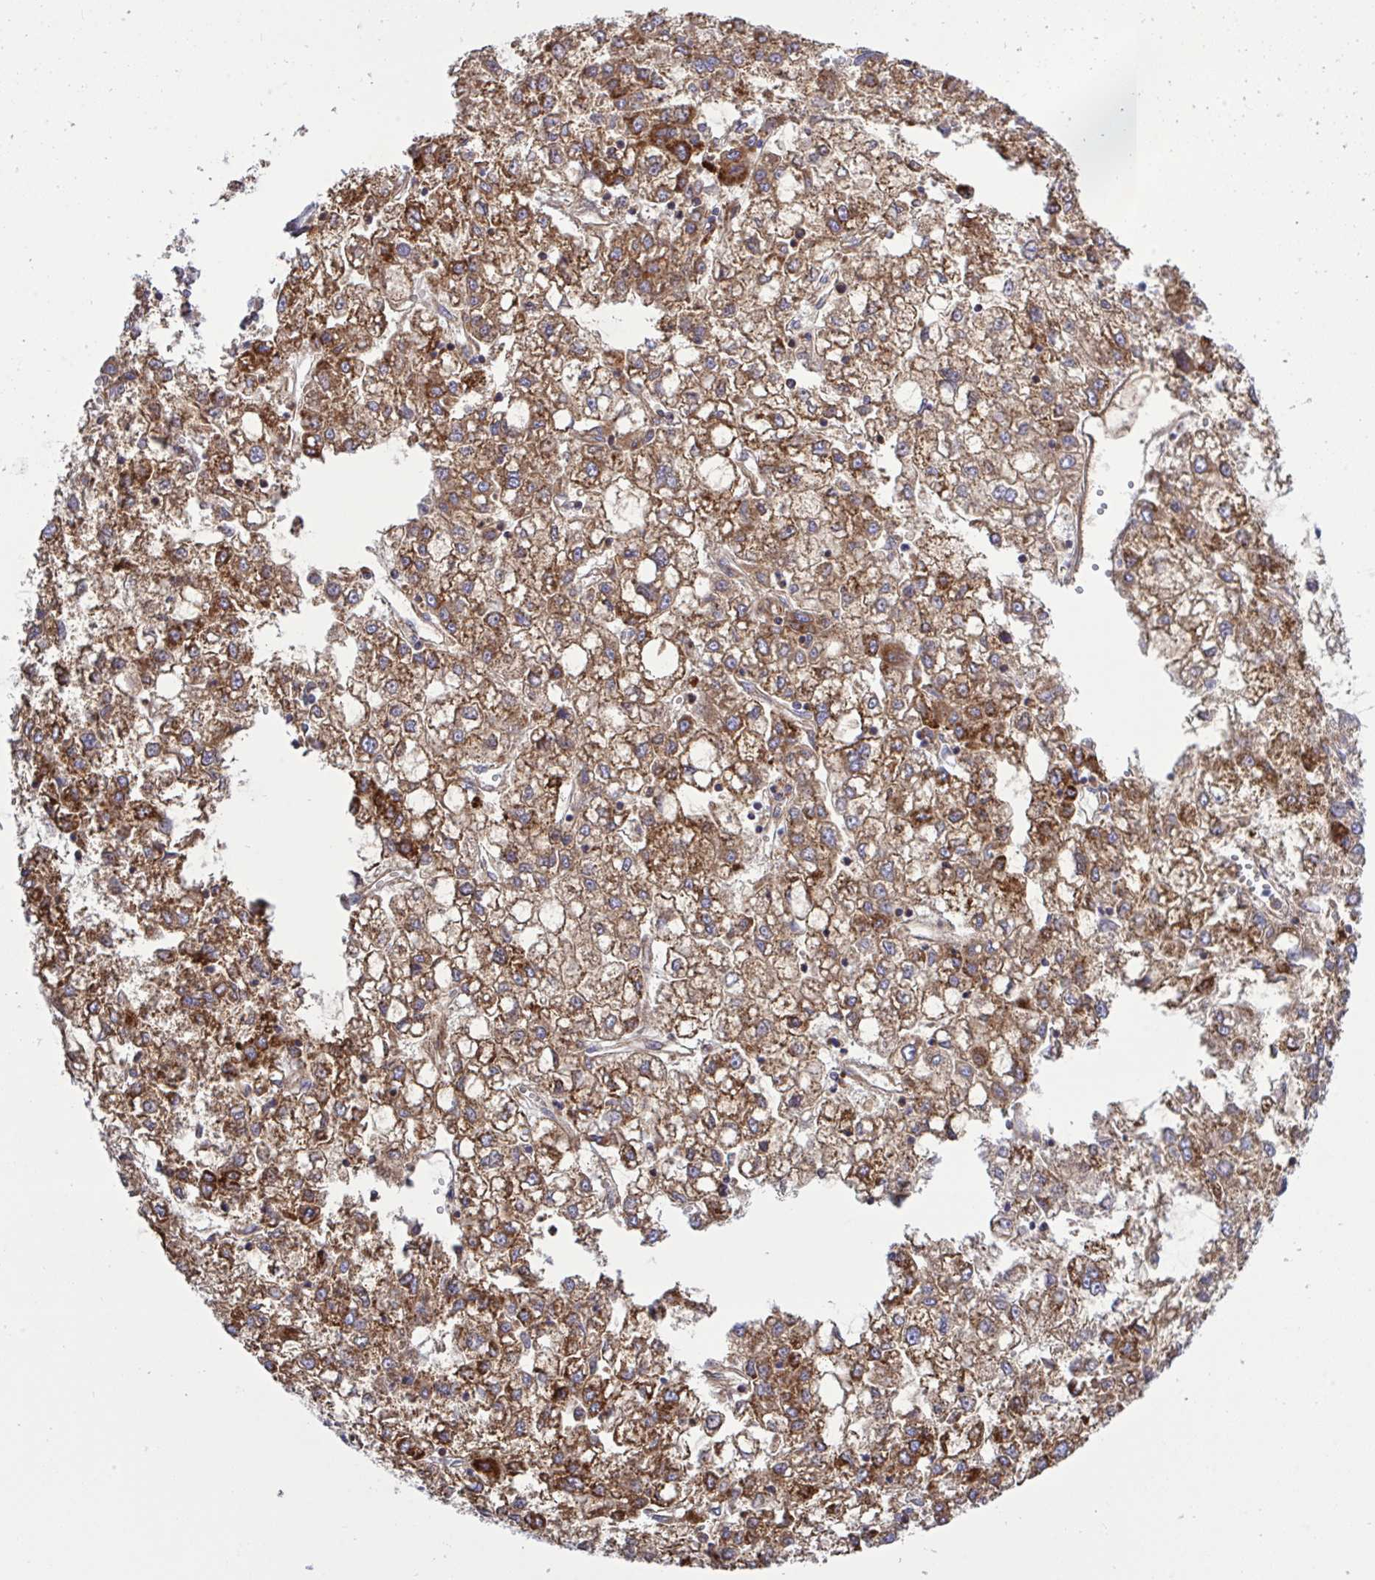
{"staining": {"intensity": "moderate", "quantity": ">75%", "location": "cytoplasmic/membranous"}, "tissue": "liver cancer", "cell_type": "Tumor cells", "image_type": "cancer", "snomed": [{"axis": "morphology", "description": "Carcinoma, Hepatocellular, NOS"}, {"axis": "topography", "description": "Liver"}], "caption": "Liver hepatocellular carcinoma stained with IHC shows moderate cytoplasmic/membranous positivity in approximately >75% of tumor cells.", "gene": "HSPE1", "patient": {"sex": "male", "age": 40}}